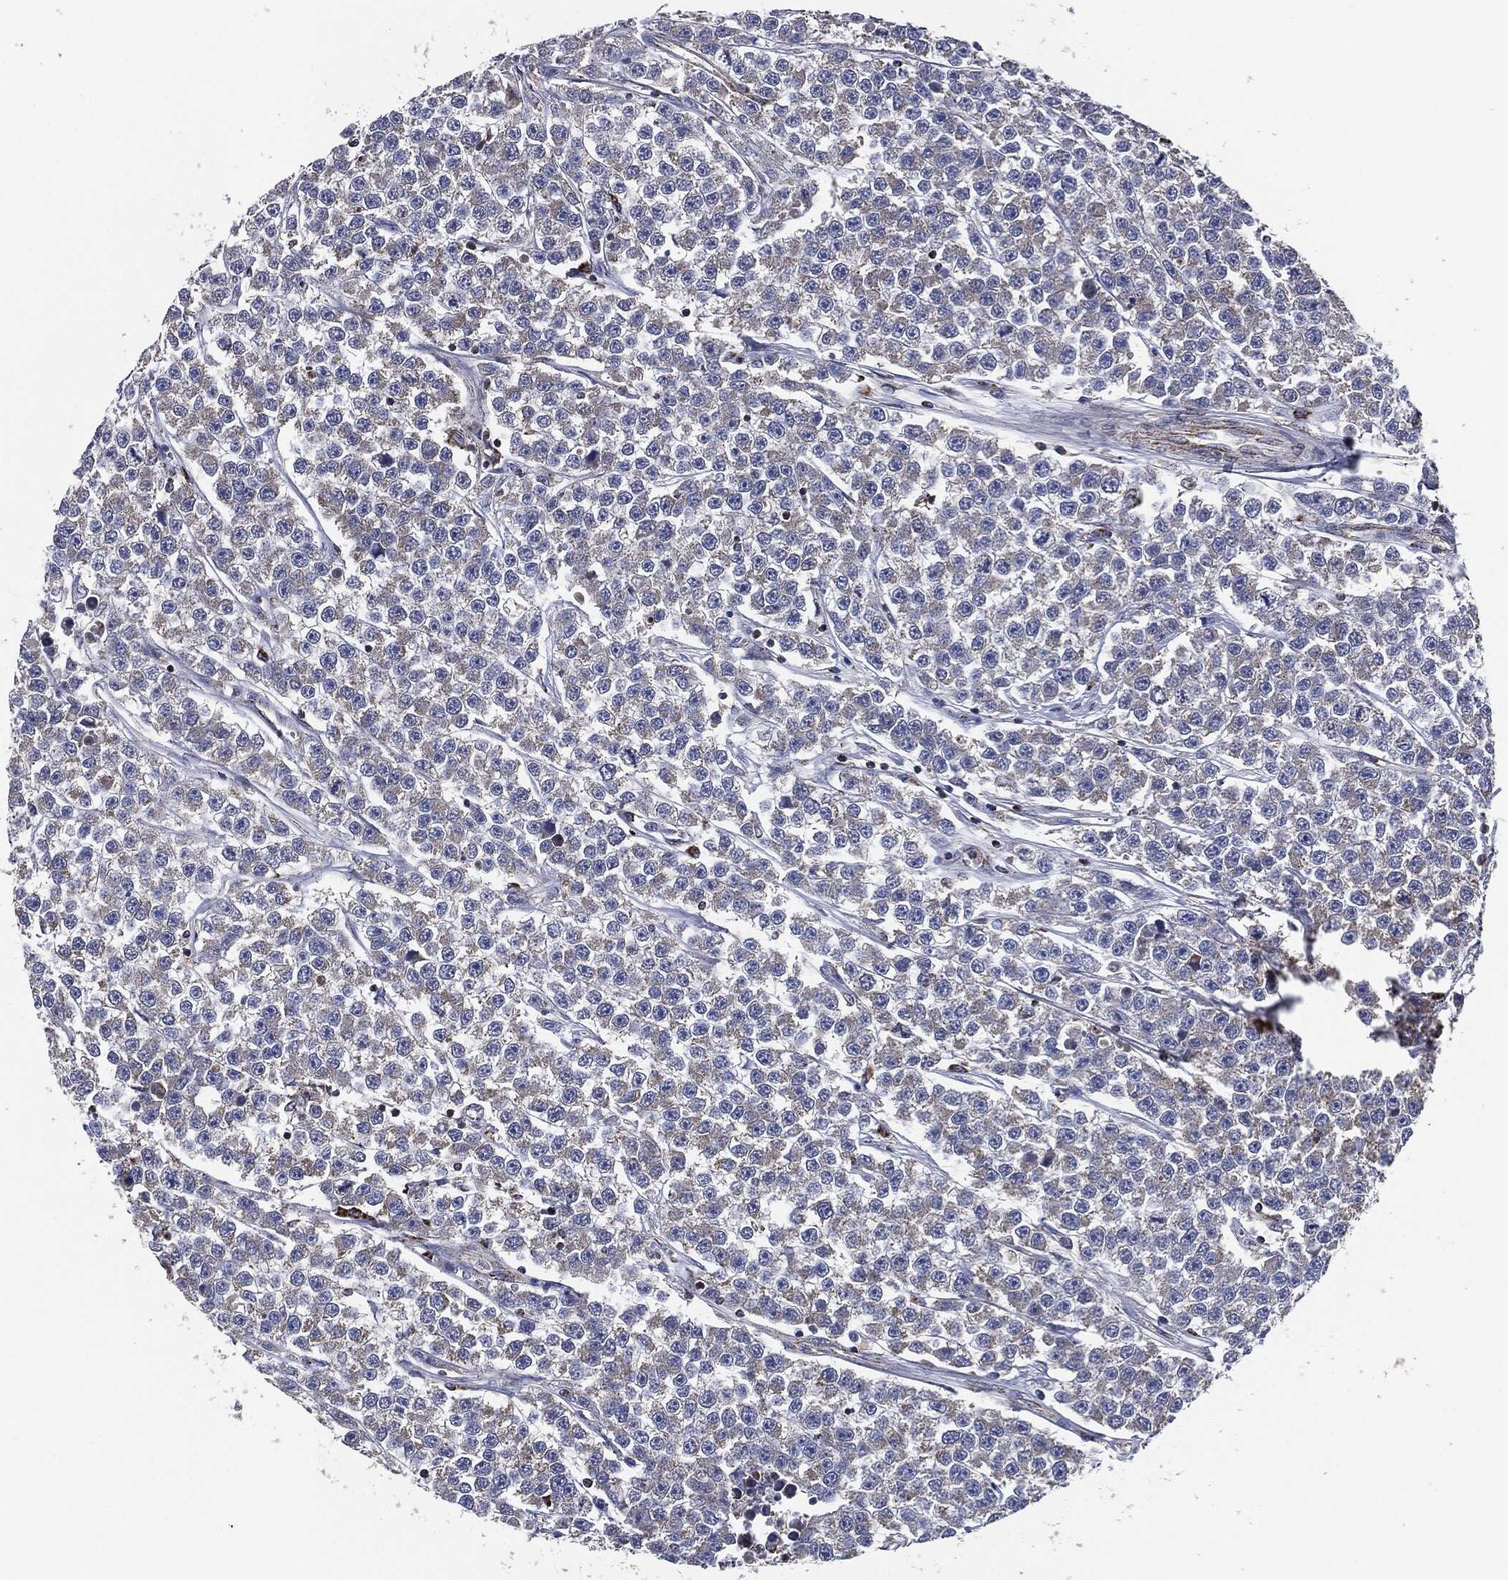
{"staining": {"intensity": "negative", "quantity": "none", "location": "none"}, "tissue": "testis cancer", "cell_type": "Tumor cells", "image_type": "cancer", "snomed": [{"axis": "morphology", "description": "Seminoma, NOS"}, {"axis": "topography", "description": "Testis"}], "caption": "Immunohistochemistry photomicrograph of neoplastic tissue: testis seminoma stained with DAB (3,3'-diaminobenzidine) exhibits no significant protein staining in tumor cells. (Brightfield microscopy of DAB (3,3'-diaminobenzidine) immunohistochemistry at high magnification).", "gene": "NDUFV2", "patient": {"sex": "male", "age": 59}}